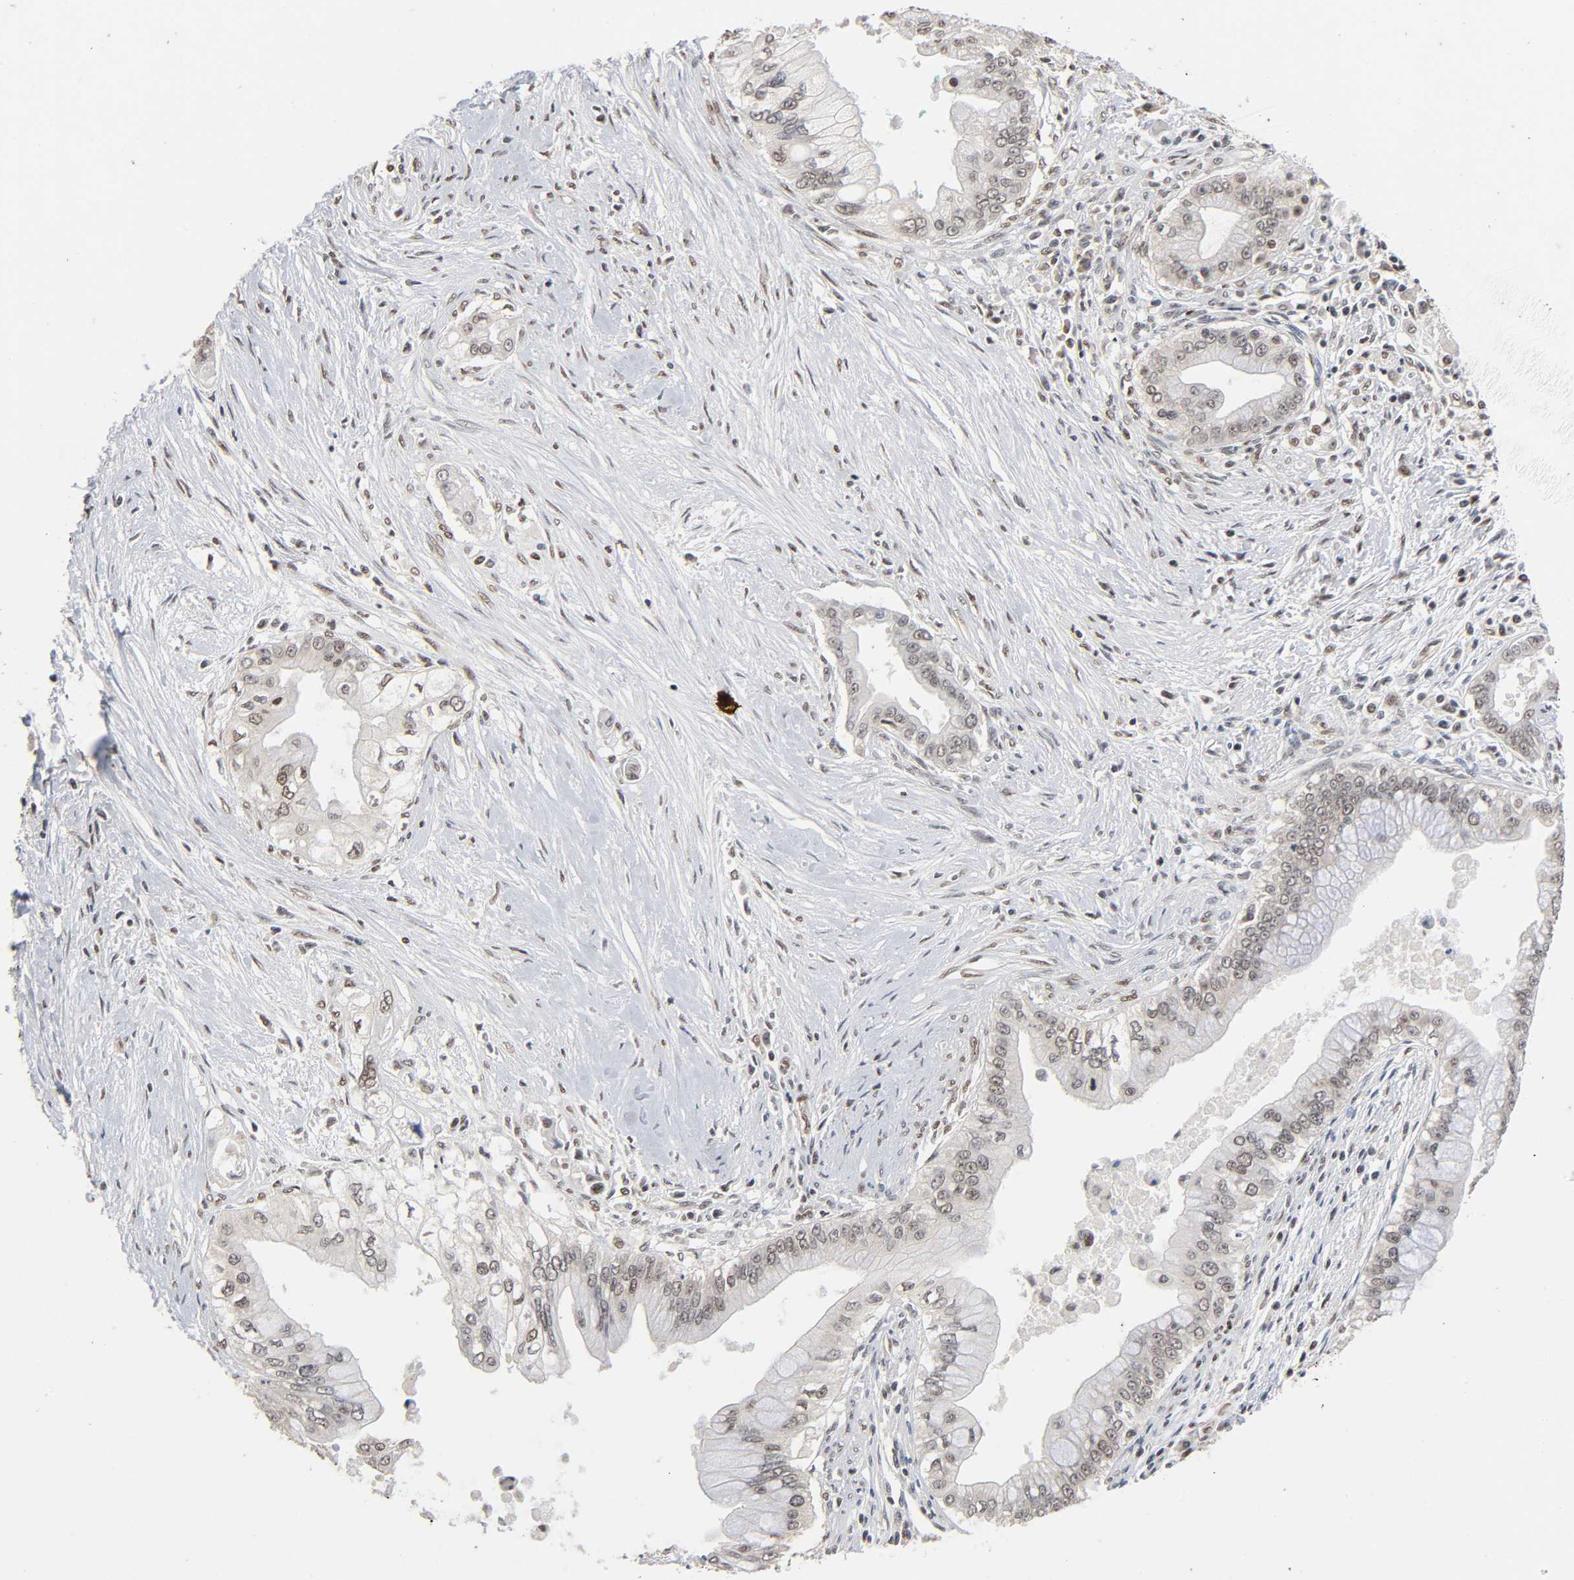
{"staining": {"intensity": "moderate", "quantity": "25%-75%", "location": "cytoplasmic/membranous,nuclear"}, "tissue": "pancreatic cancer", "cell_type": "Tumor cells", "image_type": "cancer", "snomed": [{"axis": "morphology", "description": "Adenocarcinoma, NOS"}, {"axis": "topography", "description": "Pancreas"}], "caption": "Adenocarcinoma (pancreatic) was stained to show a protein in brown. There is medium levels of moderate cytoplasmic/membranous and nuclear expression in approximately 25%-75% of tumor cells.", "gene": "ZNF384", "patient": {"sex": "male", "age": 59}}